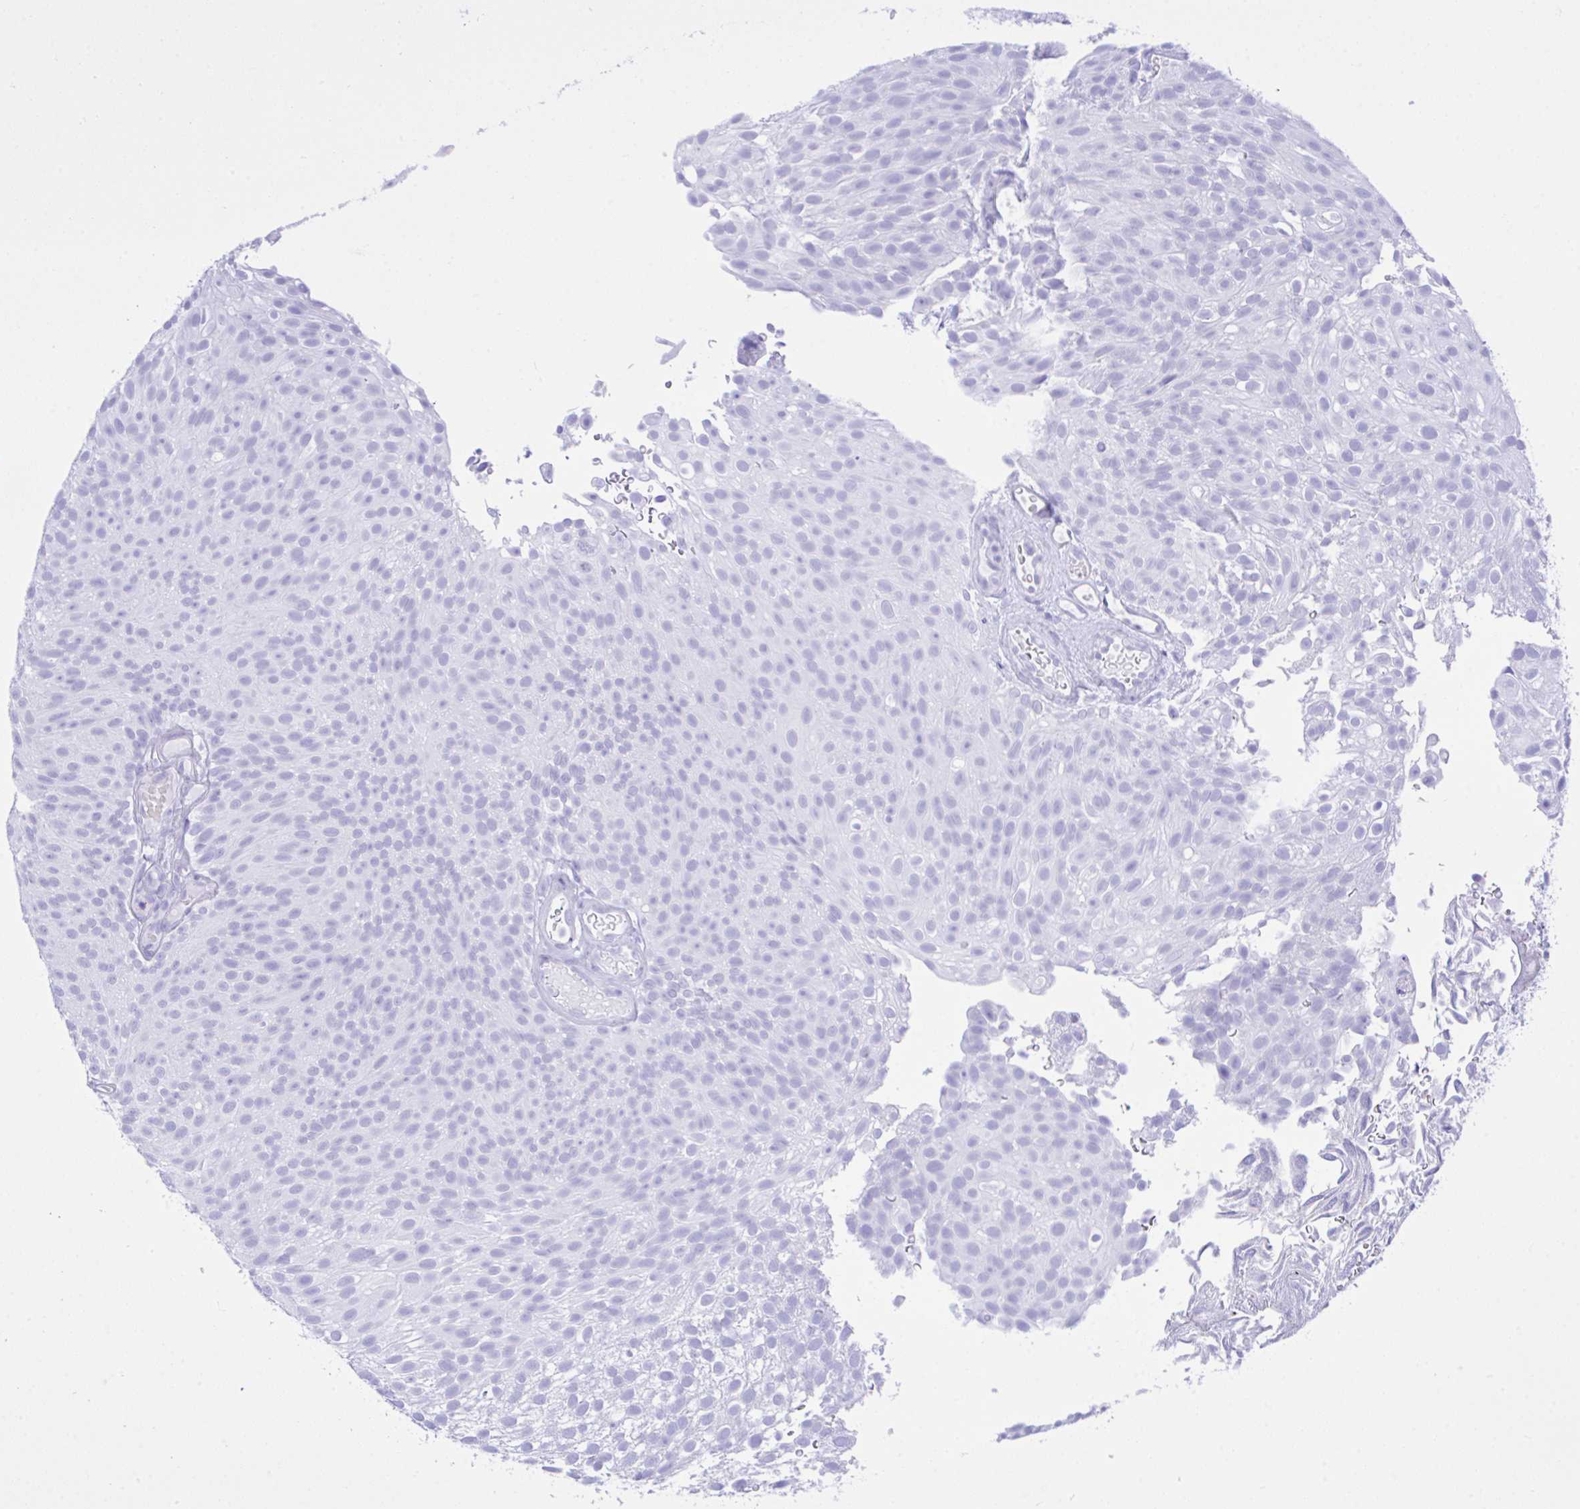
{"staining": {"intensity": "negative", "quantity": "none", "location": "none"}, "tissue": "urothelial cancer", "cell_type": "Tumor cells", "image_type": "cancer", "snomed": [{"axis": "morphology", "description": "Urothelial carcinoma, Low grade"}, {"axis": "topography", "description": "Urinary bladder"}], "caption": "Tumor cells are negative for protein expression in human urothelial carcinoma (low-grade).", "gene": "SELENOV", "patient": {"sex": "male", "age": 78}}